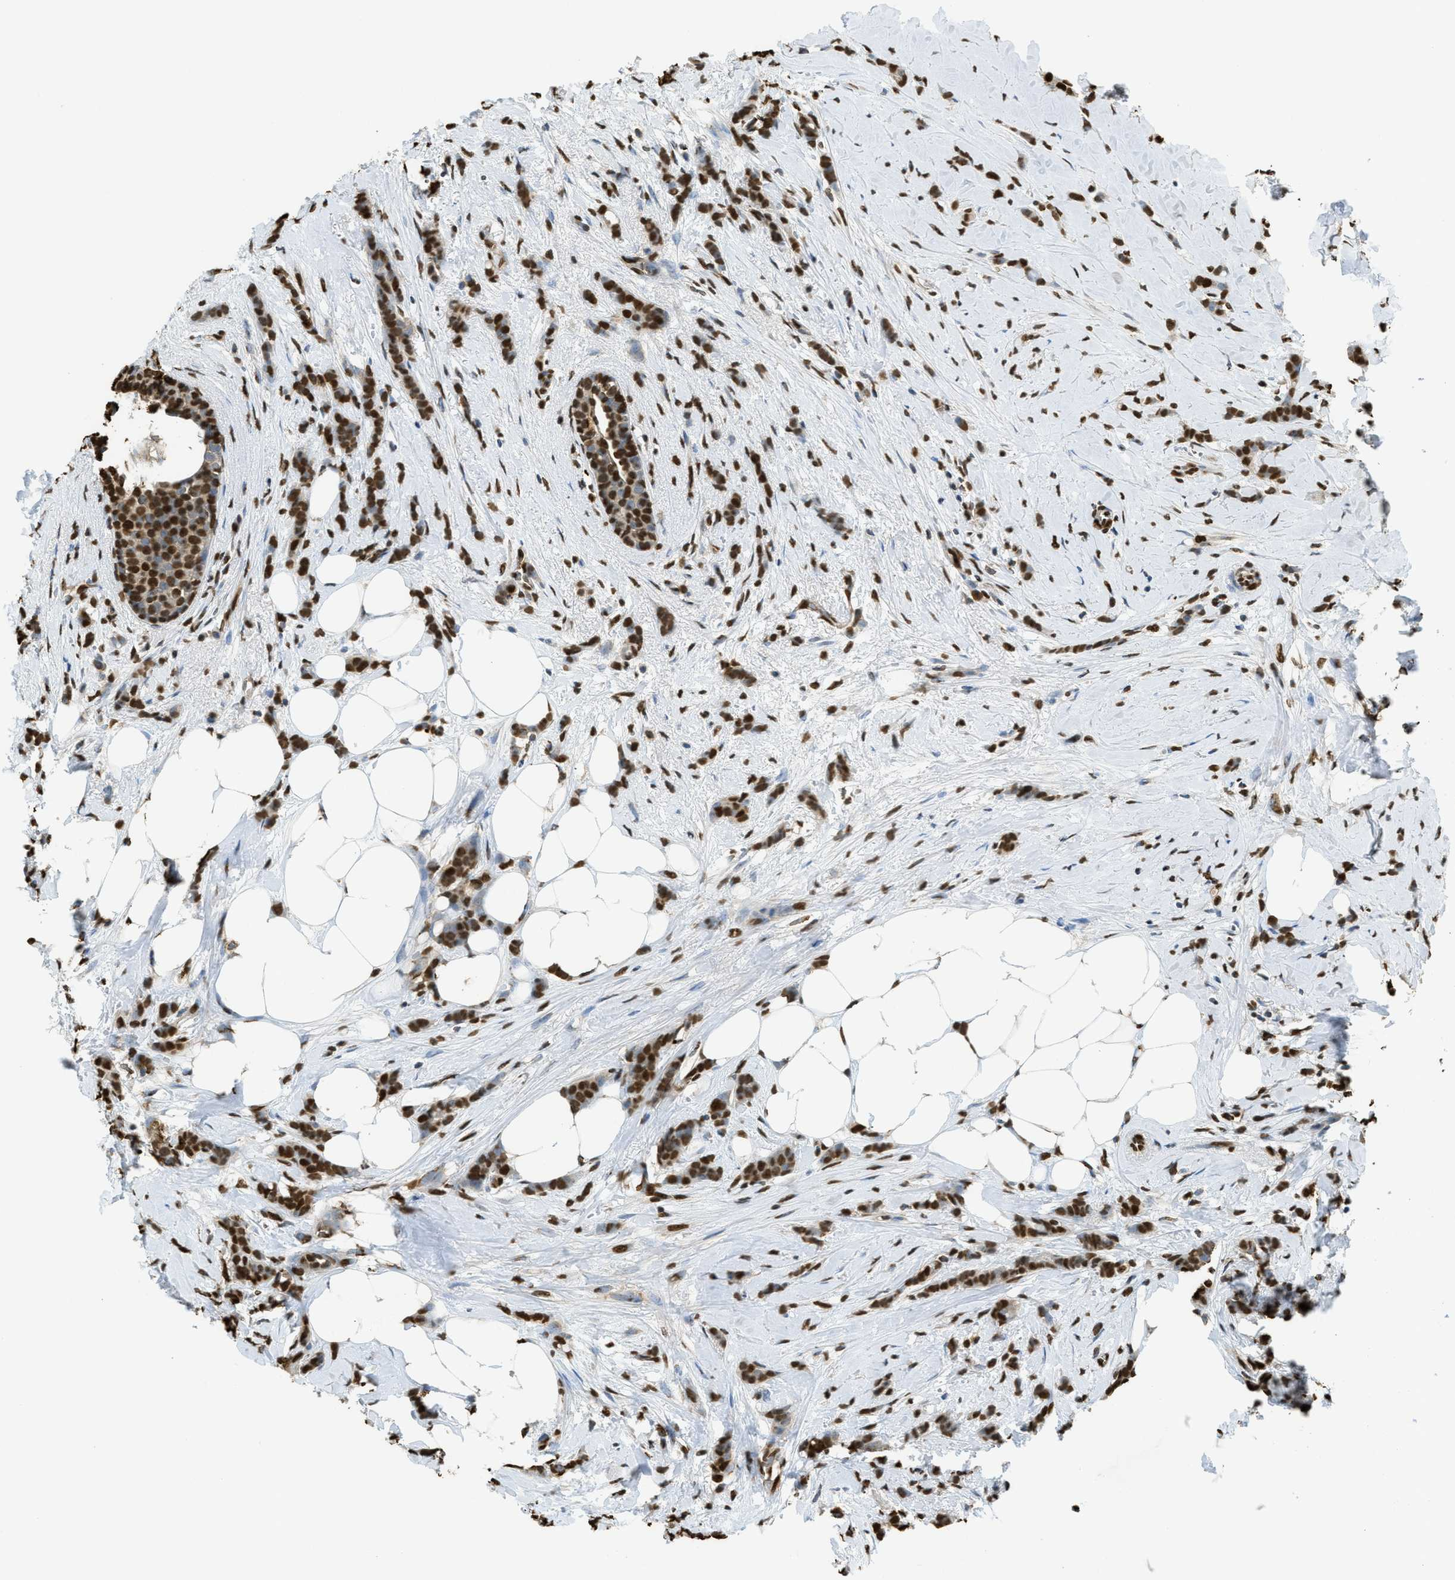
{"staining": {"intensity": "strong", "quantity": ">75%", "location": "nuclear"}, "tissue": "breast cancer", "cell_type": "Tumor cells", "image_type": "cancer", "snomed": [{"axis": "morphology", "description": "Lobular carcinoma, in situ"}, {"axis": "morphology", "description": "Lobular carcinoma"}, {"axis": "topography", "description": "Breast"}], "caption": "Breast lobular carcinoma in situ stained with a protein marker exhibits strong staining in tumor cells.", "gene": "NR5A2", "patient": {"sex": "female", "age": 41}}